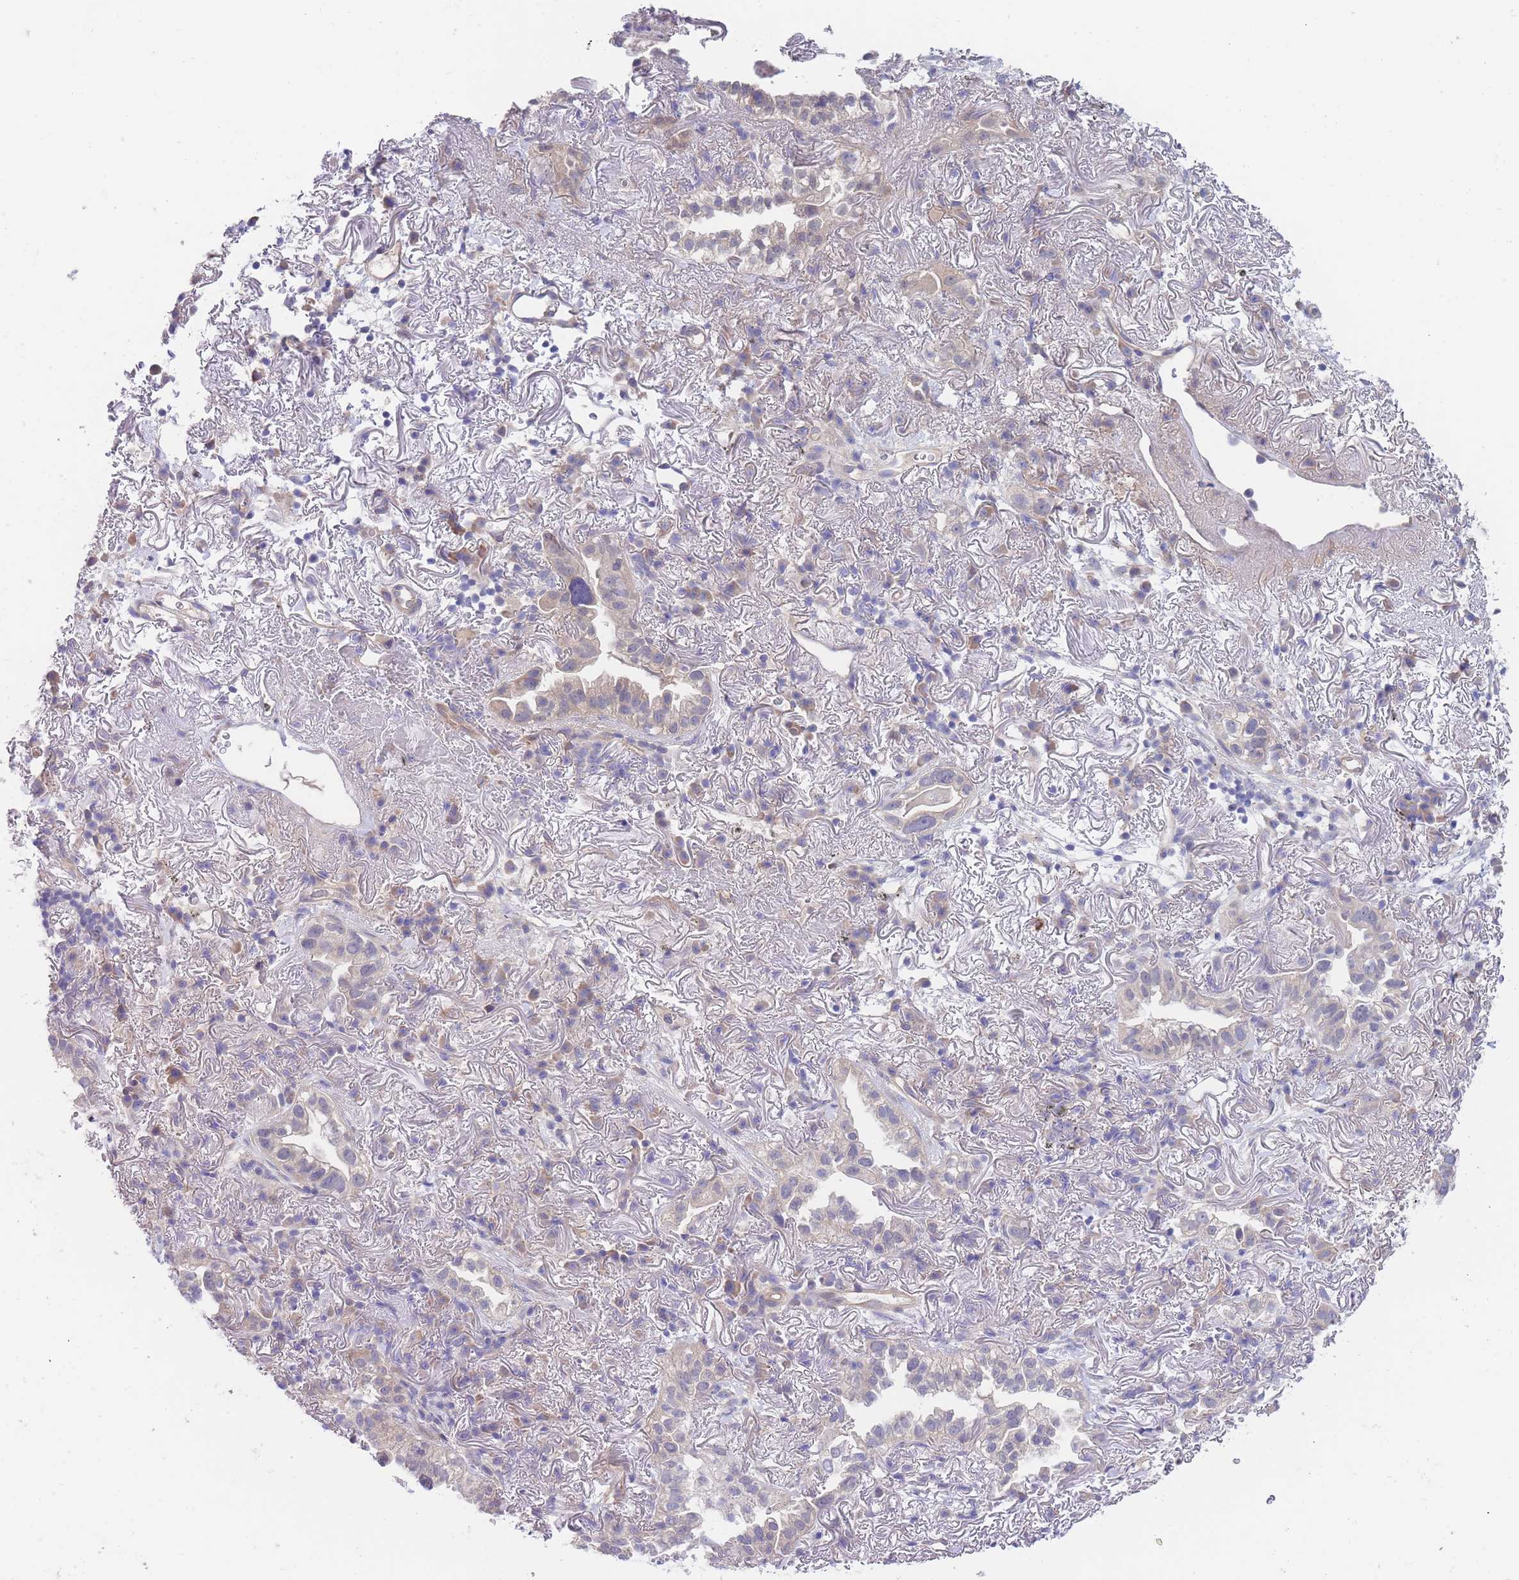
{"staining": {"intensity": "negative", "quantity": "none", "location": "none"}, "tissue": "lung cancer", "cell_type": "Tumor cells", "image_type": "cancer", "snomed": [{"axis": "morphology", "description": "Adenocarcinoma, NOS"}, {"axis": "topography", "description": "Lung"}], "caption": "DAB immunohistochemical staining of human adenocarcinoma (lung) reveals no significant positivity in tumor cells.", "gene": "ZNF281", "patient": {"sex": "female", "age": 69}}